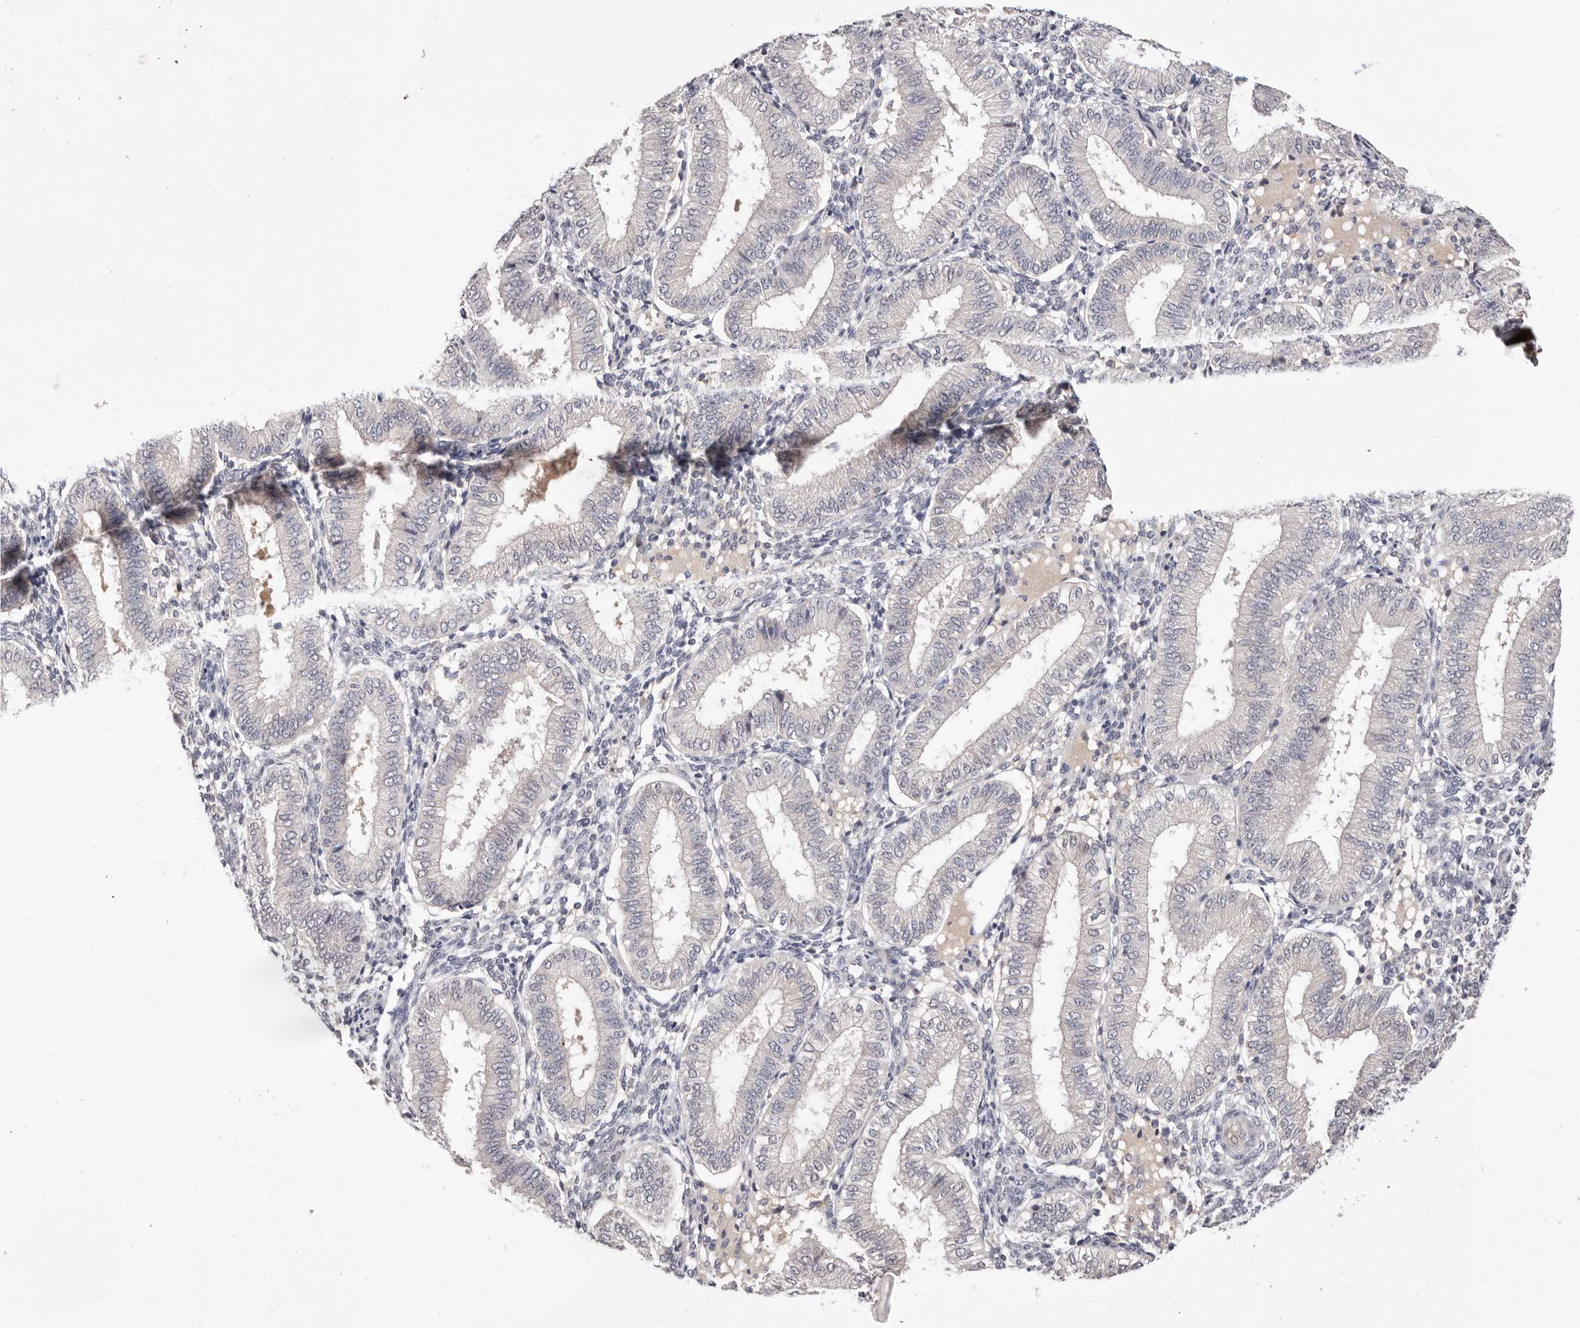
{"staining": {"intensity": "negative", "quantity": "none", "location": "none"}, "tissue": "endometrium", "cell_type": "Cells in endometrial stroma", "image_type": "normal", "snomed": [{"axis": "morphology", "description": "Normal tissue, NOS"}, {"axis": "topography", "description": "Endometrium"}], "caption": "This is an IHC histopathology image of unremarkable endometrium. There is no positivity in cells in endometrial stroma.", "gene": "DOP1A", "patient": {"sex": "female", "age": 39}}